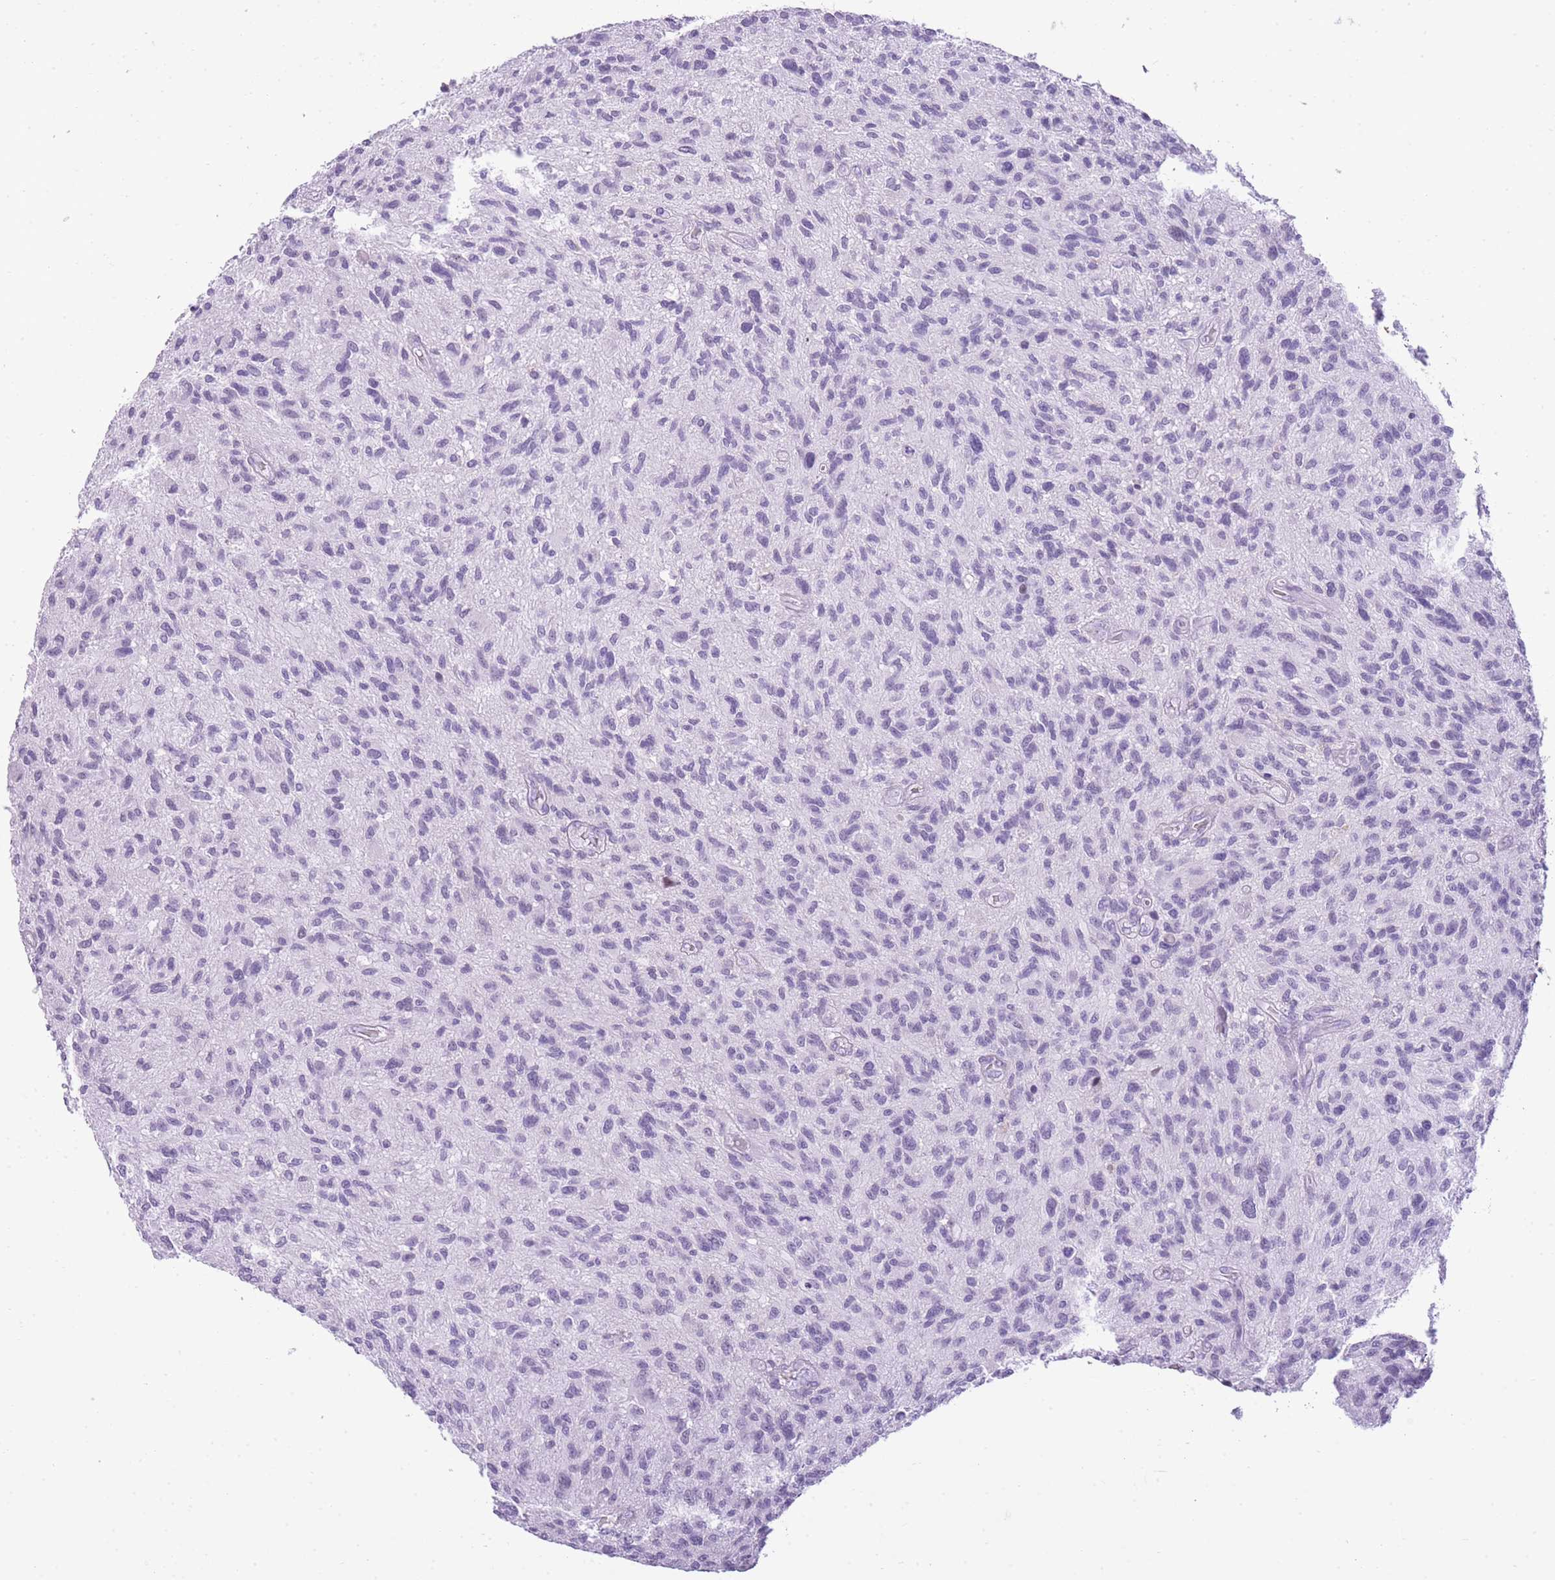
{"staining": {"intensity": "negative", "quantity": "none", "location": "none"}, "tissue": "glioma", "cell_type": "Tumor cells", "image_type": "cancer", "snomed": [{"axis": "morphology", "description": "Glioma, malignant, High grade"}, {"axis": "topography", "description": "Brain"}], "caption": "IHC of glioma shows no positivity in tumor cells.", "gene": "RADX", "patient": {"sex": "male", "age": 47}}